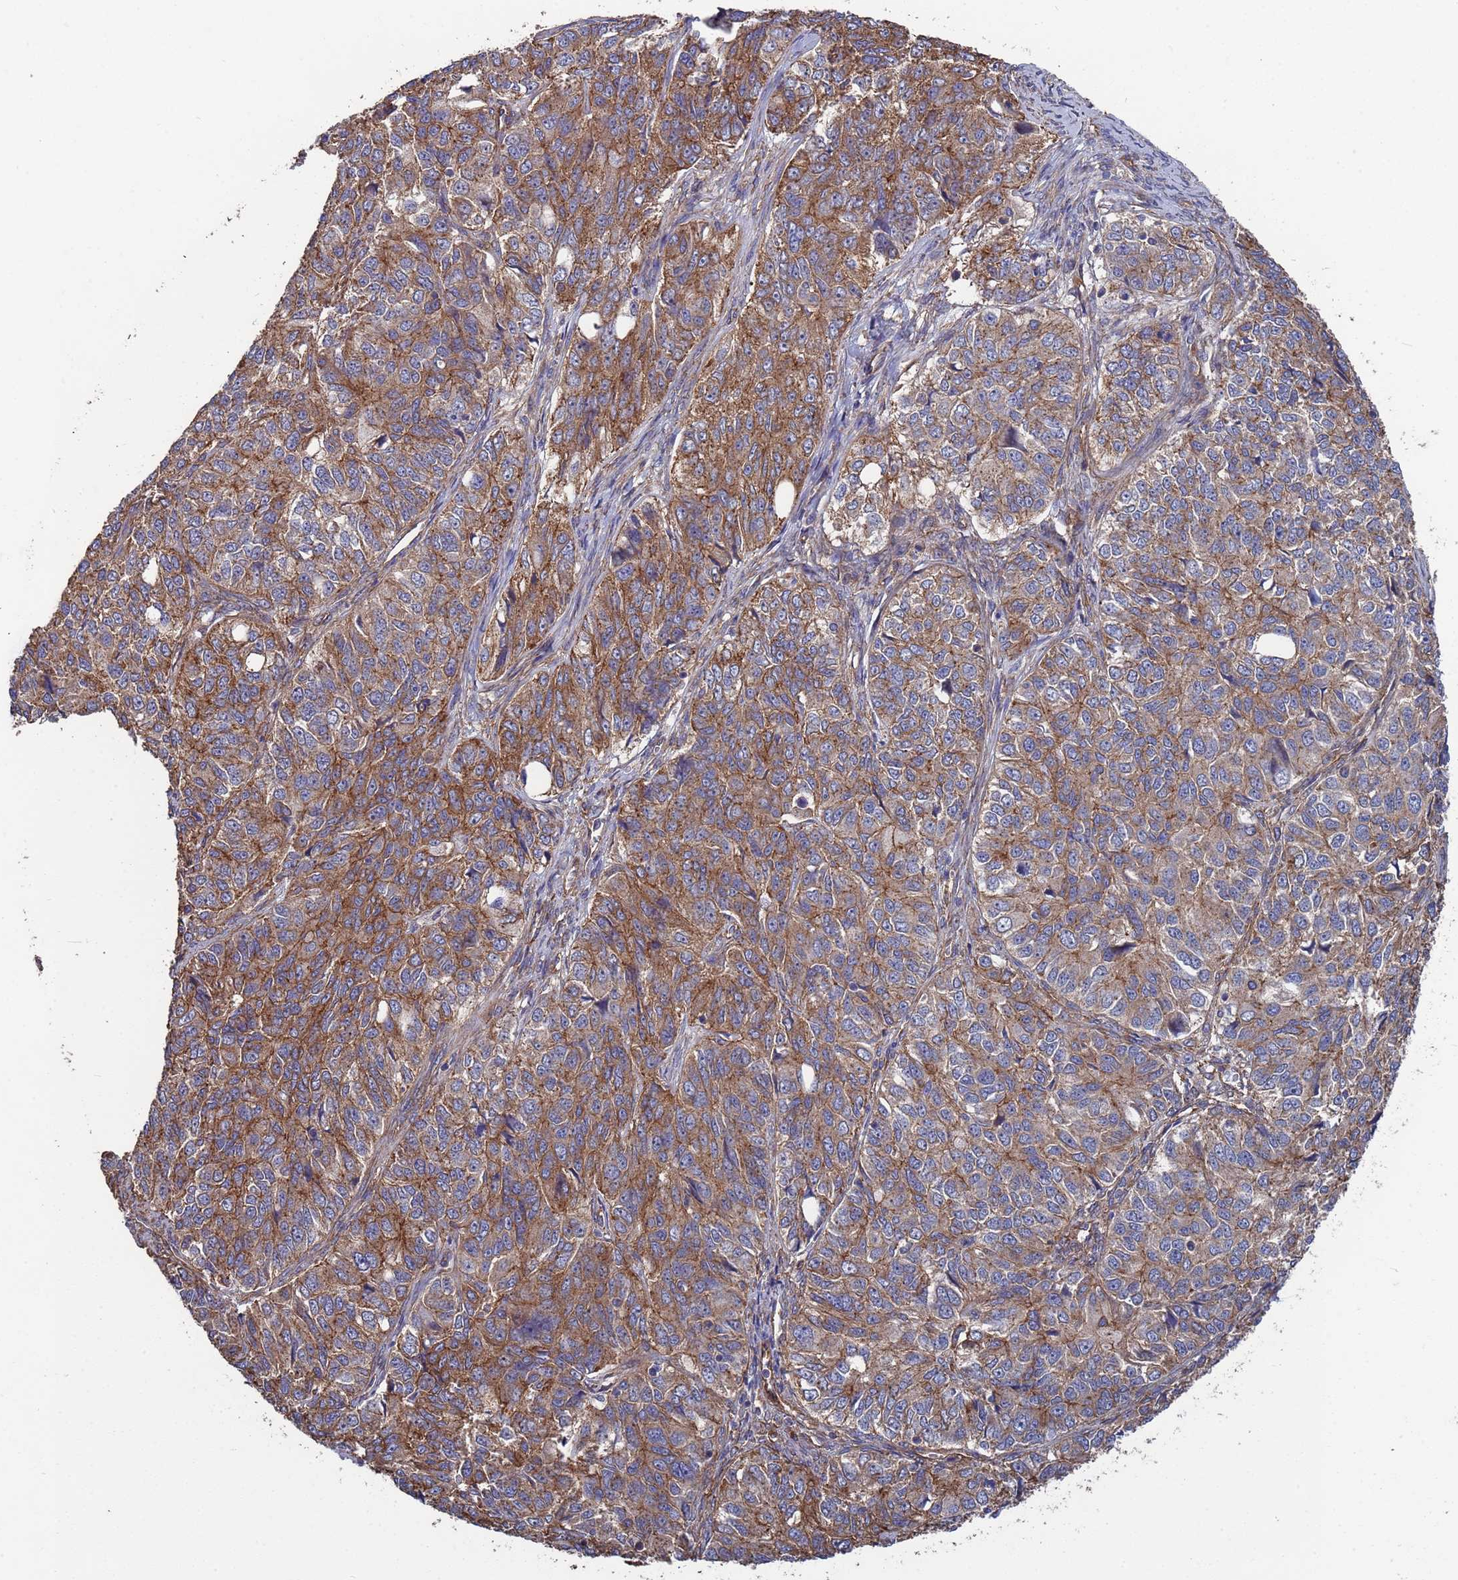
{"staining": {"intensity": "moderate", "quantity": ">75%", "location": "cytoplasmic/membranous"}, "tissue": "ovarian cancer", "cell_type": "Tumor cells", "image_type": "cancer", "snomed": [{"axis": "morphology", "description": "Carcinoma, endometroid"}, {"axis": "topography", "description": "Ovary"}], "caption": "A brown stain highlights moderate cytoplasmic/membranous expression of a protein in ovarian cancer tumor cells. (Stains: DAB in brown, nuclei in blue, Microscopy: brightfield microscopy at high magnification).", "gene": "NDUFAF6", "patient": {"sex": "female", "age": 51}}